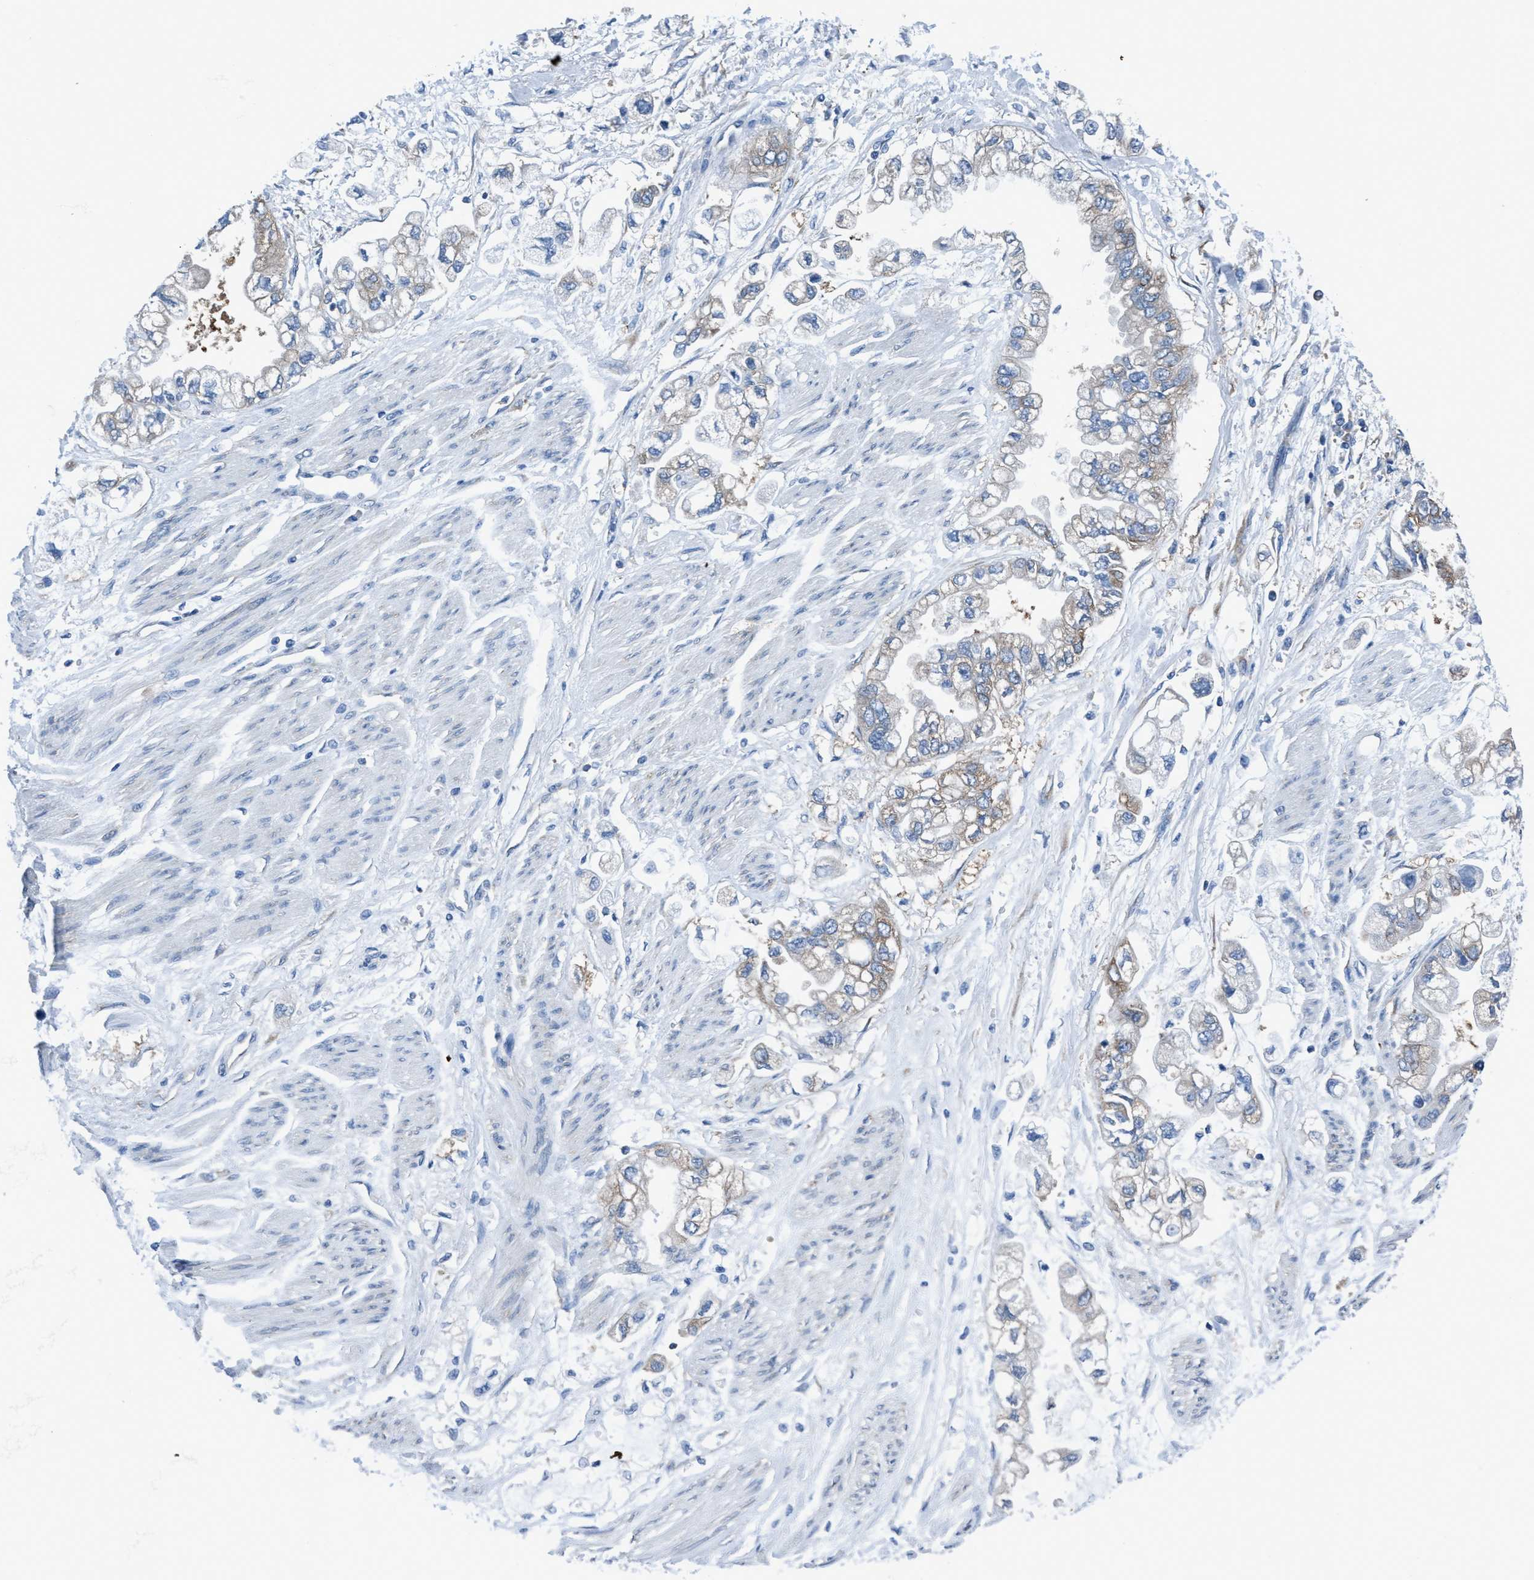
{"staining": {"intensity": "weak", "quantity": "25%-75%", "location": "cytoplasmic/membranous"}, "tissue": "stomach cancer", "cell_type": "Tumor cells", "image_type": "cancer", "snomed": [{"axis": "morphology", "description": "Normal tissue, NOS"}, {"axis": "morphology", "description": "Adenocarcinoma, NOS"}, {"axis": "topography", "description": "Stomach"}], "caption": "Protein staining of stomach cancer tissue exhibits weak cytoplasmic/membranous expression in approximately 25%-75% of tumor cells. Immunohistochemistry stains the protein in brown and the nuclei are stained blue.", "gene": "NMT1", "patient": {"sex": "male", "age": 62}}